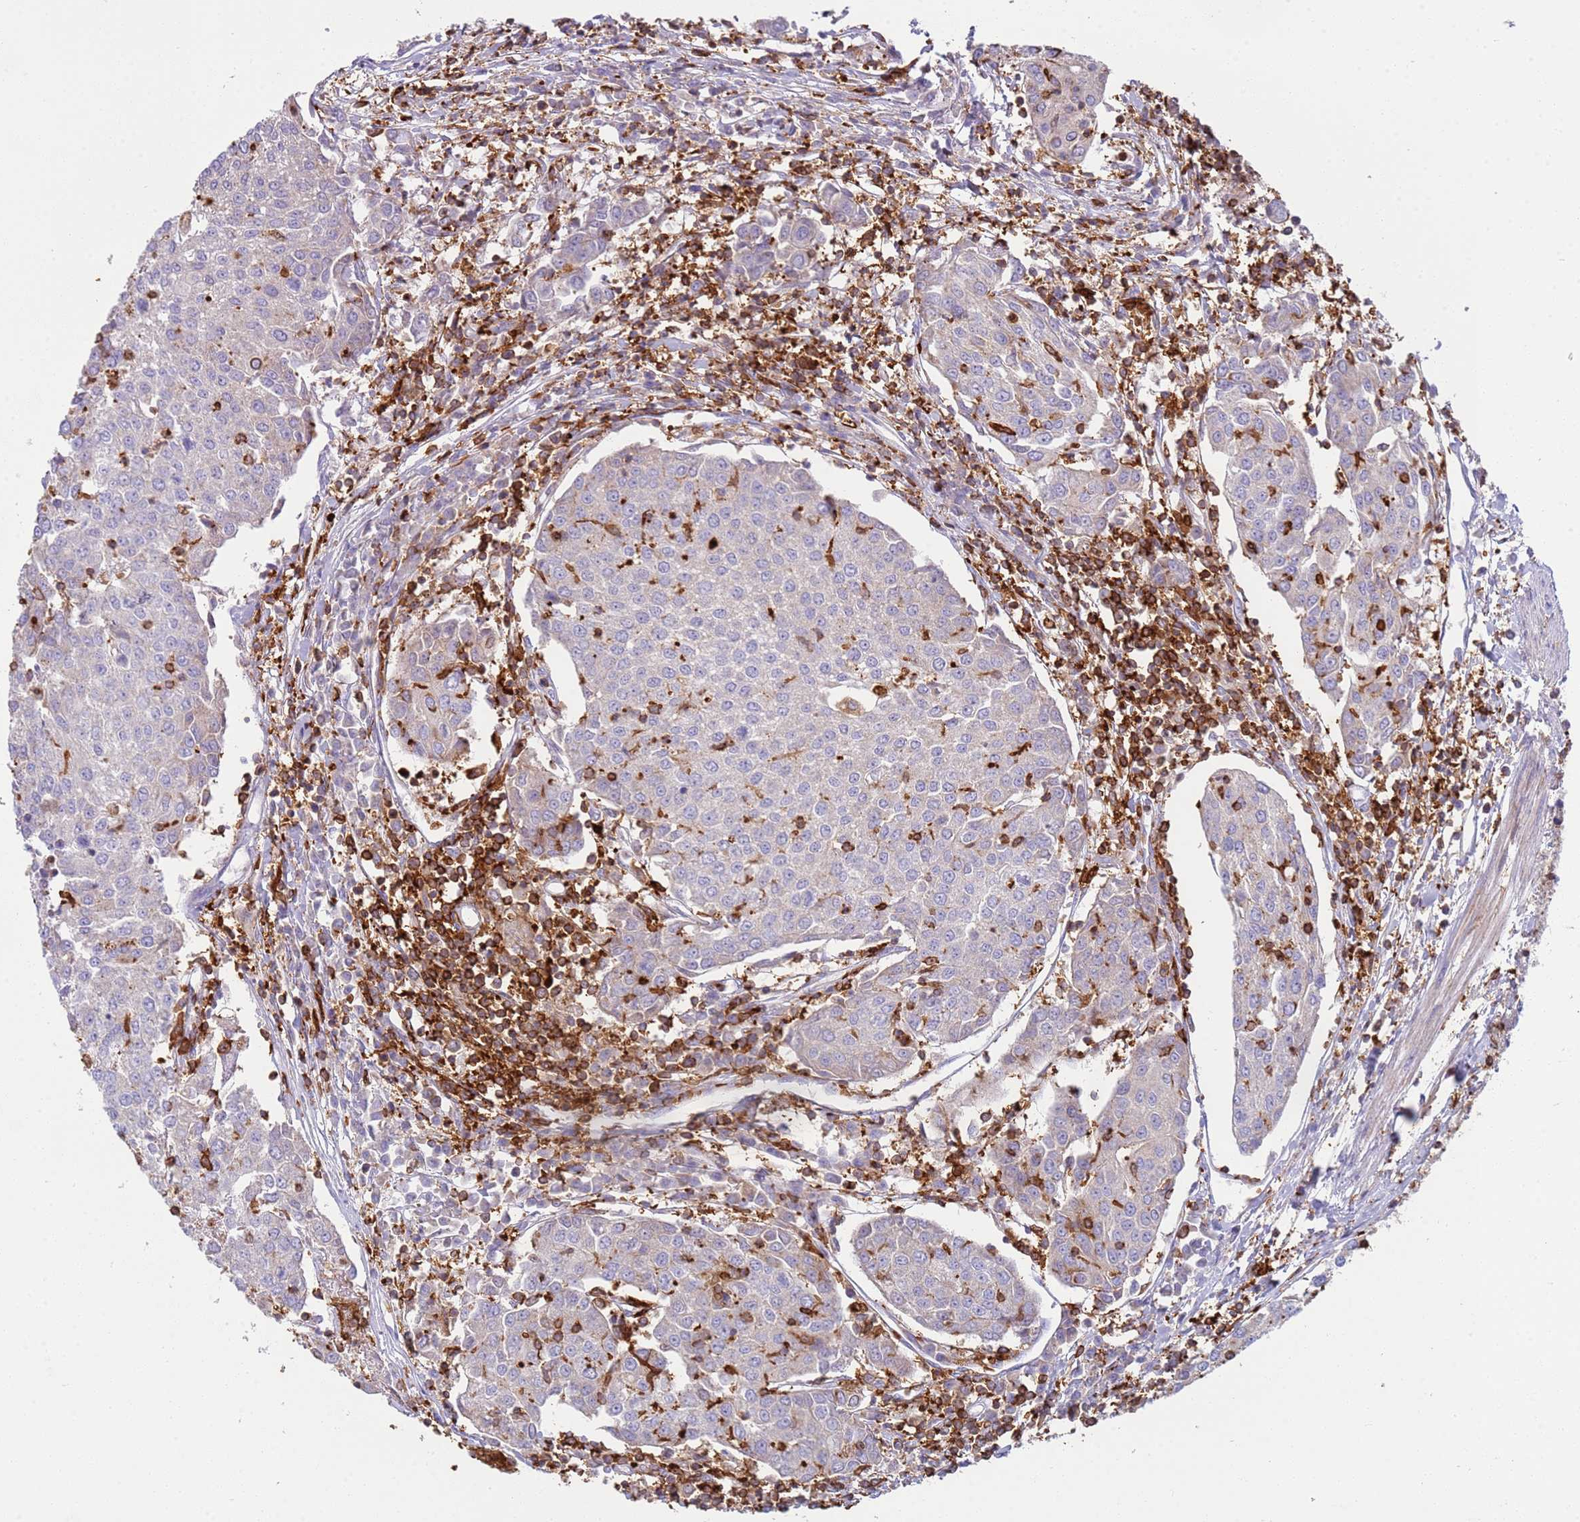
{"staining": {"intensity": "negative", "quantity": "none", "location": "none"}, "tissue": "urothelial cancer", "cell_type": "Tumor cells", "image_type": "cancer", "snomed": [{"axis": "morphology", "description": "Urothelial carcinoma, High grade"}, {"axis": "topography", "description": "Urinary bladder"}], "caption": "DAB immunohistochemical staining of urothelial carcinoma (high-grade) reveals no significant staining in tumor cells. Brightfield microscopy of IHC stained with DAB (3,3'-diaminobenzidine) (brown) and hematoxylin (blue), captured at high magnification.", "gene": "TTPAL", "patient": {"sex": "female", "age": 85}}